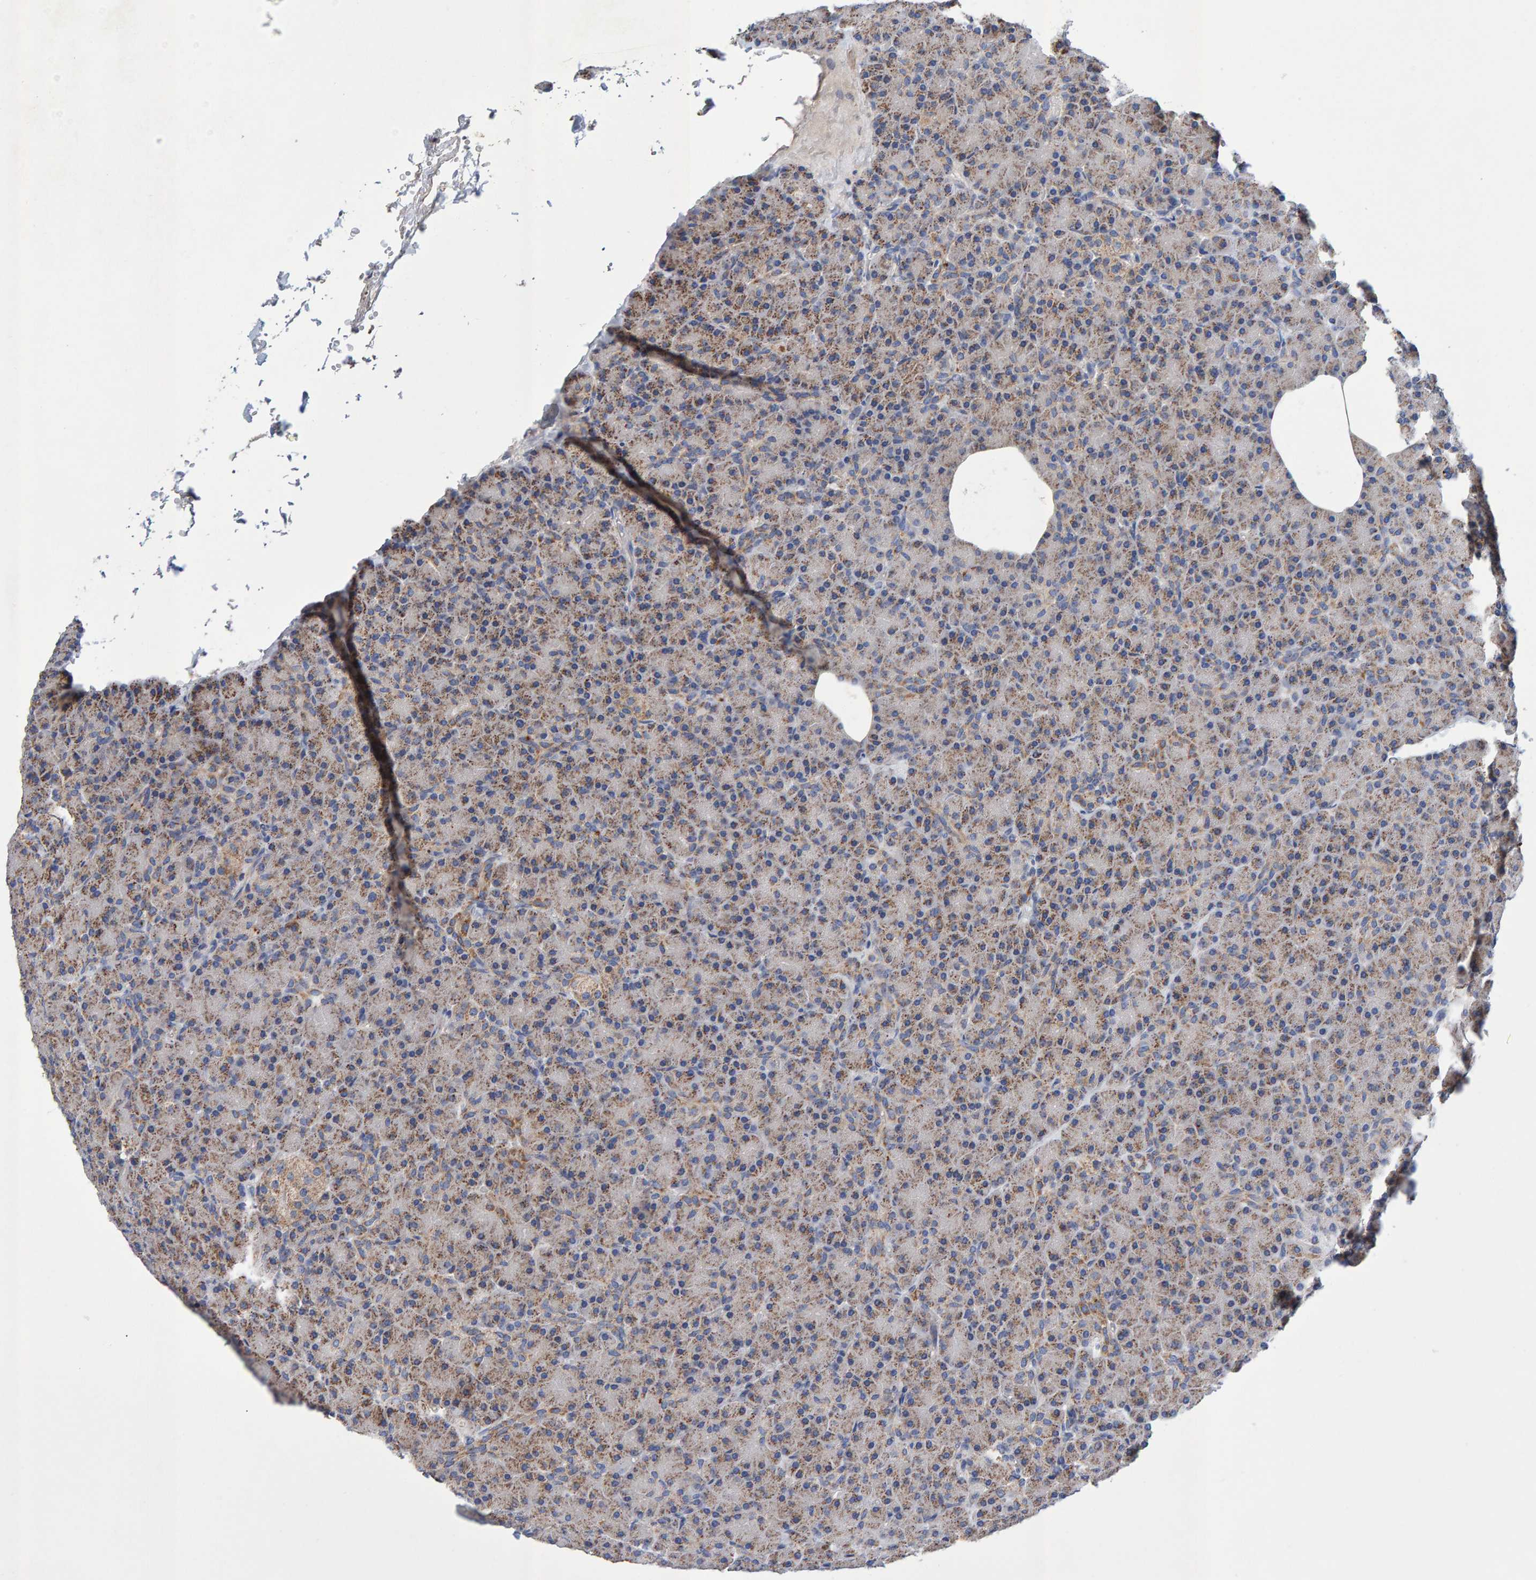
{"staining": {"intensity": "moderate", "quantity": "25%-75%", "location": "cytoplasmic/membranous"}, "tissue": "pancreas", "cell_type": "Exocrine glandular cells", "image_type": "normal", "snomed": [{"axis": "morphology", "description": "Normal tissue, NOS"}, {"axis": "topography", "description": "Pancreas"}], "caption": "An immunohistochemistry photomicrograph of normal tissue is shown. Protein staining in brown shows moderate cytoplasmic/membranous positivity in pancreas within exocrine glandular cells. Nuclei are stained in blue.", "gene": "EFR3A", "patient": {"sex": "female", "age": 43}}